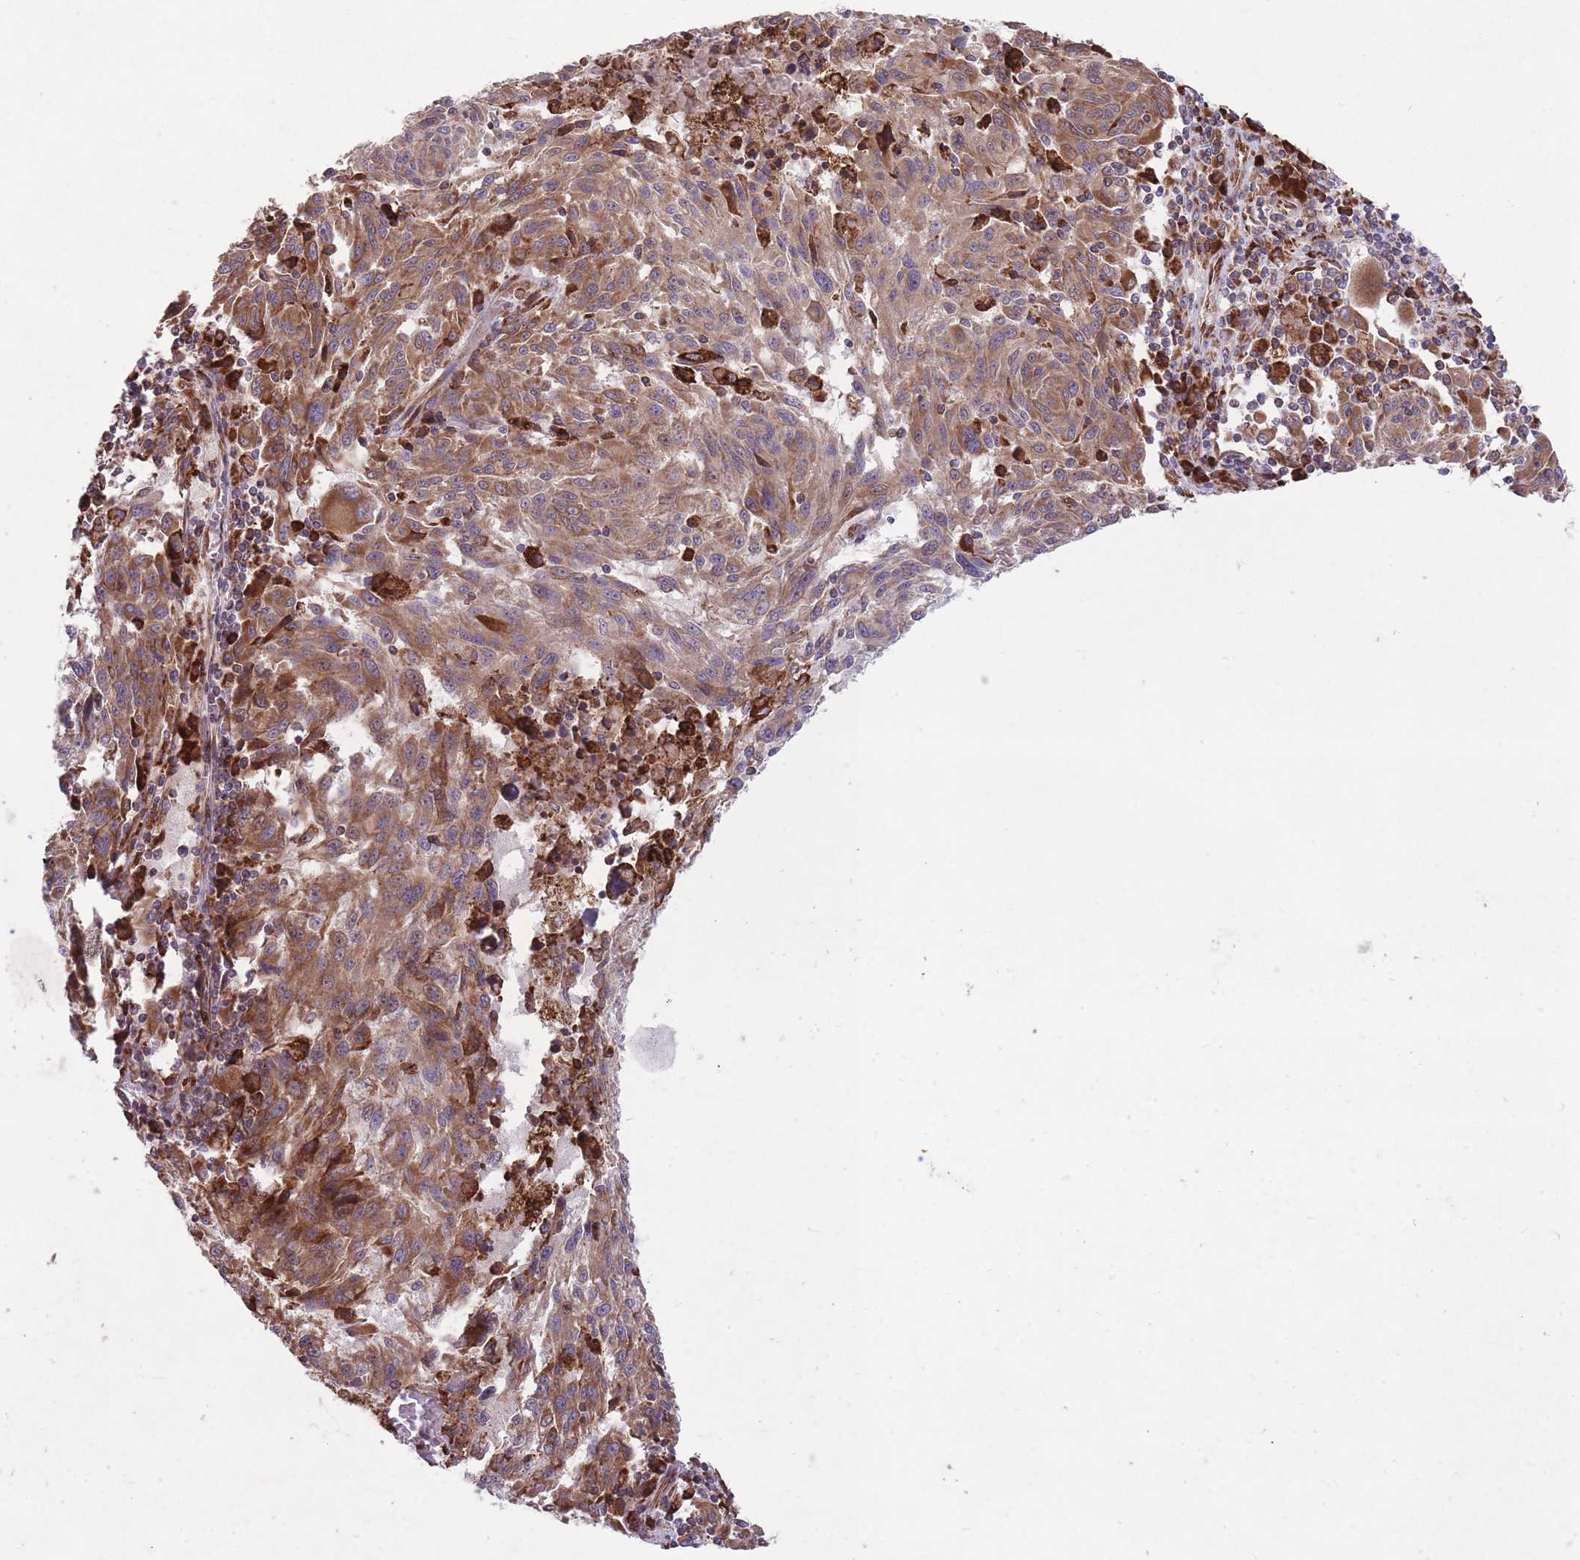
{"staining": {"intensity": "moderate", "quantity": ">75%", "location": "cytoplasmic/membranous"}, "tissue": "melanoma", "cell_type": "Tumor cells", "image_type": "cancer", "snomed": [{"axis": "morphology", "description": "Malignant melanoma, NOS"}, {"axis": "topography", "description": "Skin"}], "caption": "About >75% of tumor cells in melanoma display moderate cytoplasmic/membranous protein positivity as visualized by brown immunohistochemical staining.", "gene": "TTLL3", "patient": {"sex": "male", "age": 53}}